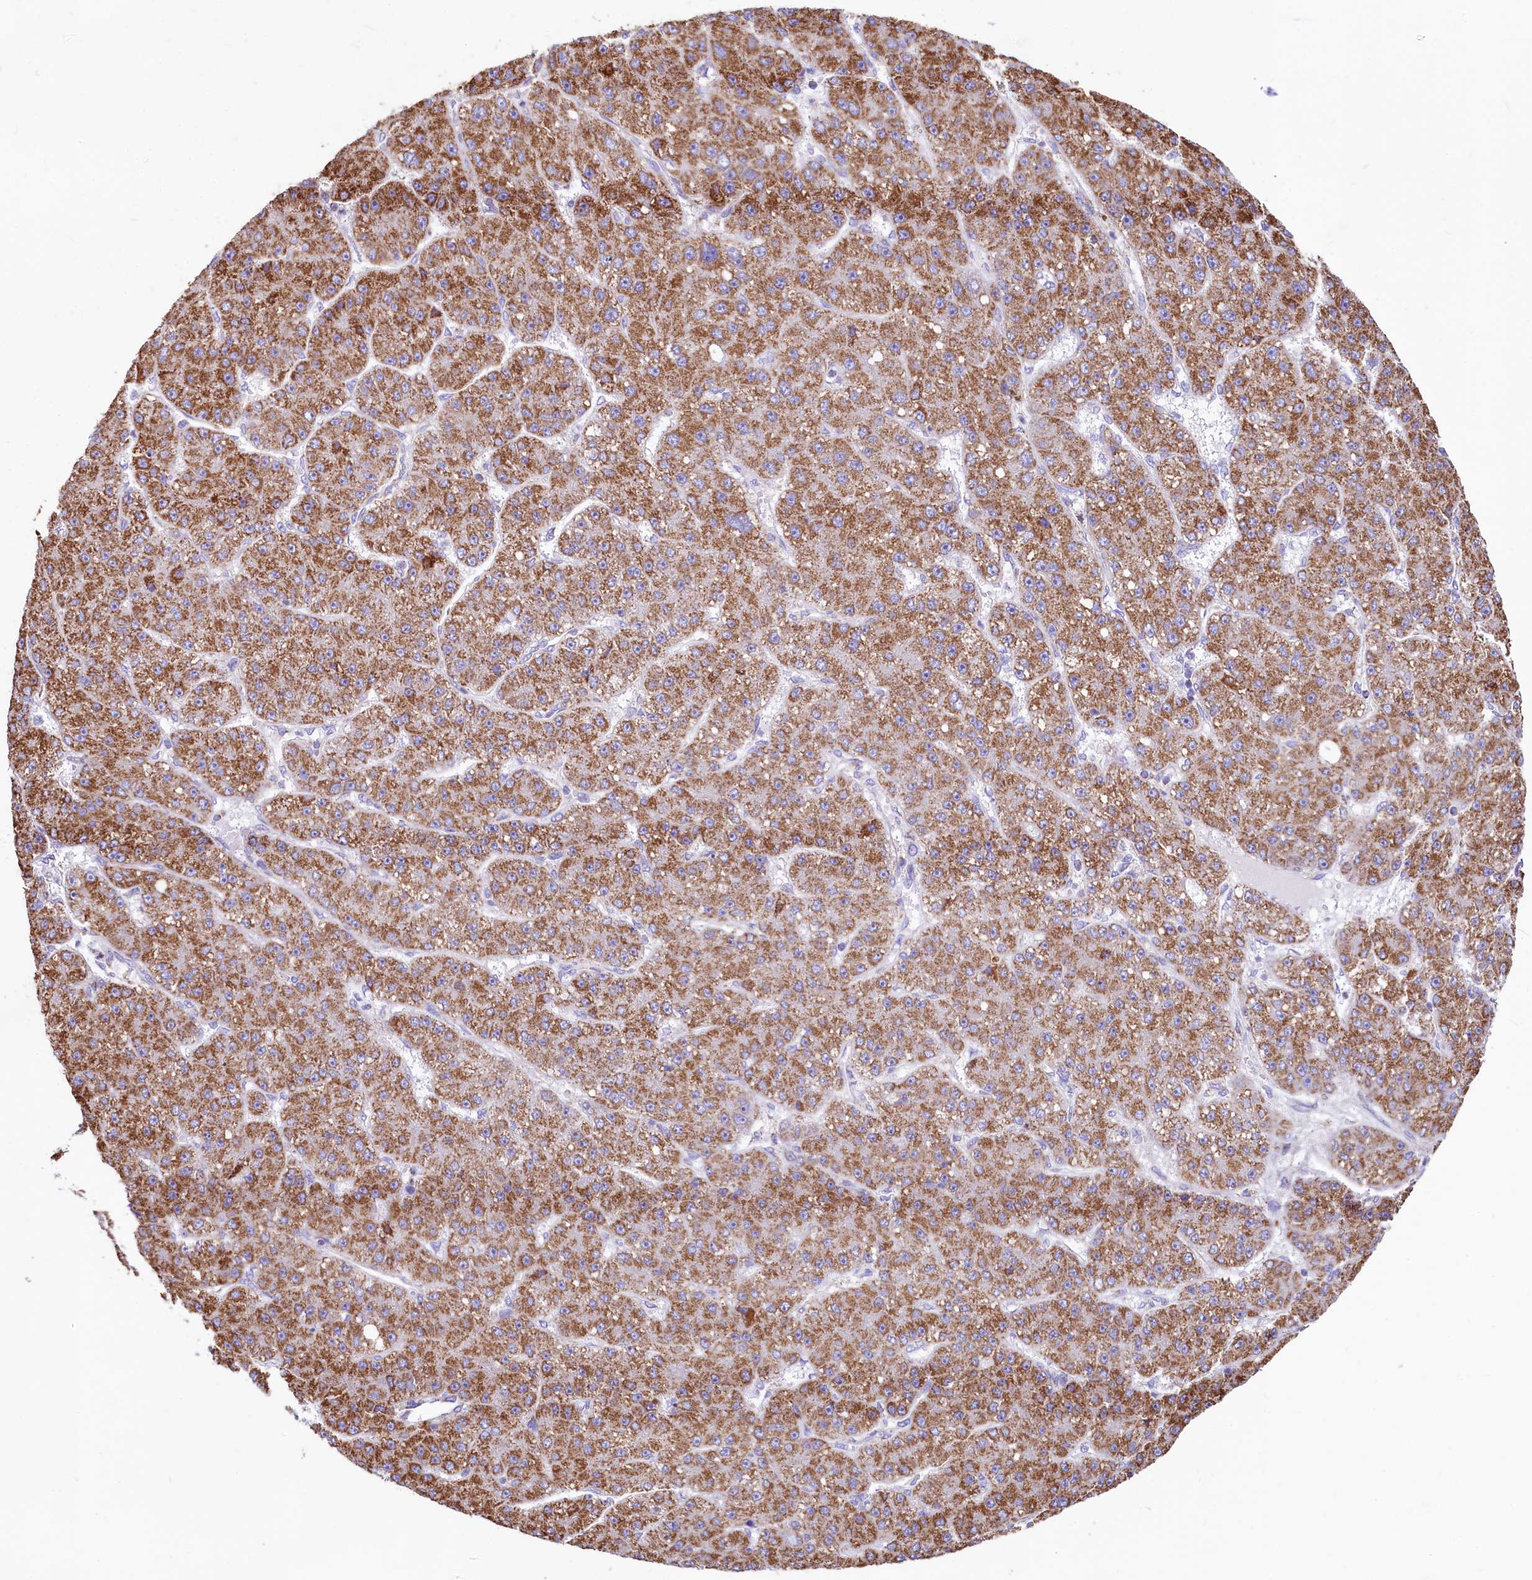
{"staining": {"intensity": "moderate", "quantity": ">75%", "location": "cytoplasmic/membranous"}, "tissue": "liver cancer", "cell_type": "Tumor cells", "image_type": "cancer", "snomed": [{"axis": "morphology", "description": "Carcinoma, Hepatocellular, NOS"}, {"axis": "topography", "description": "Liver"}], "caption": "Moderate cytoplasmic/membranous expression is appreciated in about >75% of tumor cells in liver cancer (hepatocellular carcinoma).", "gene": "VWCE", "patient": {"sex": "male", "age": 67}}